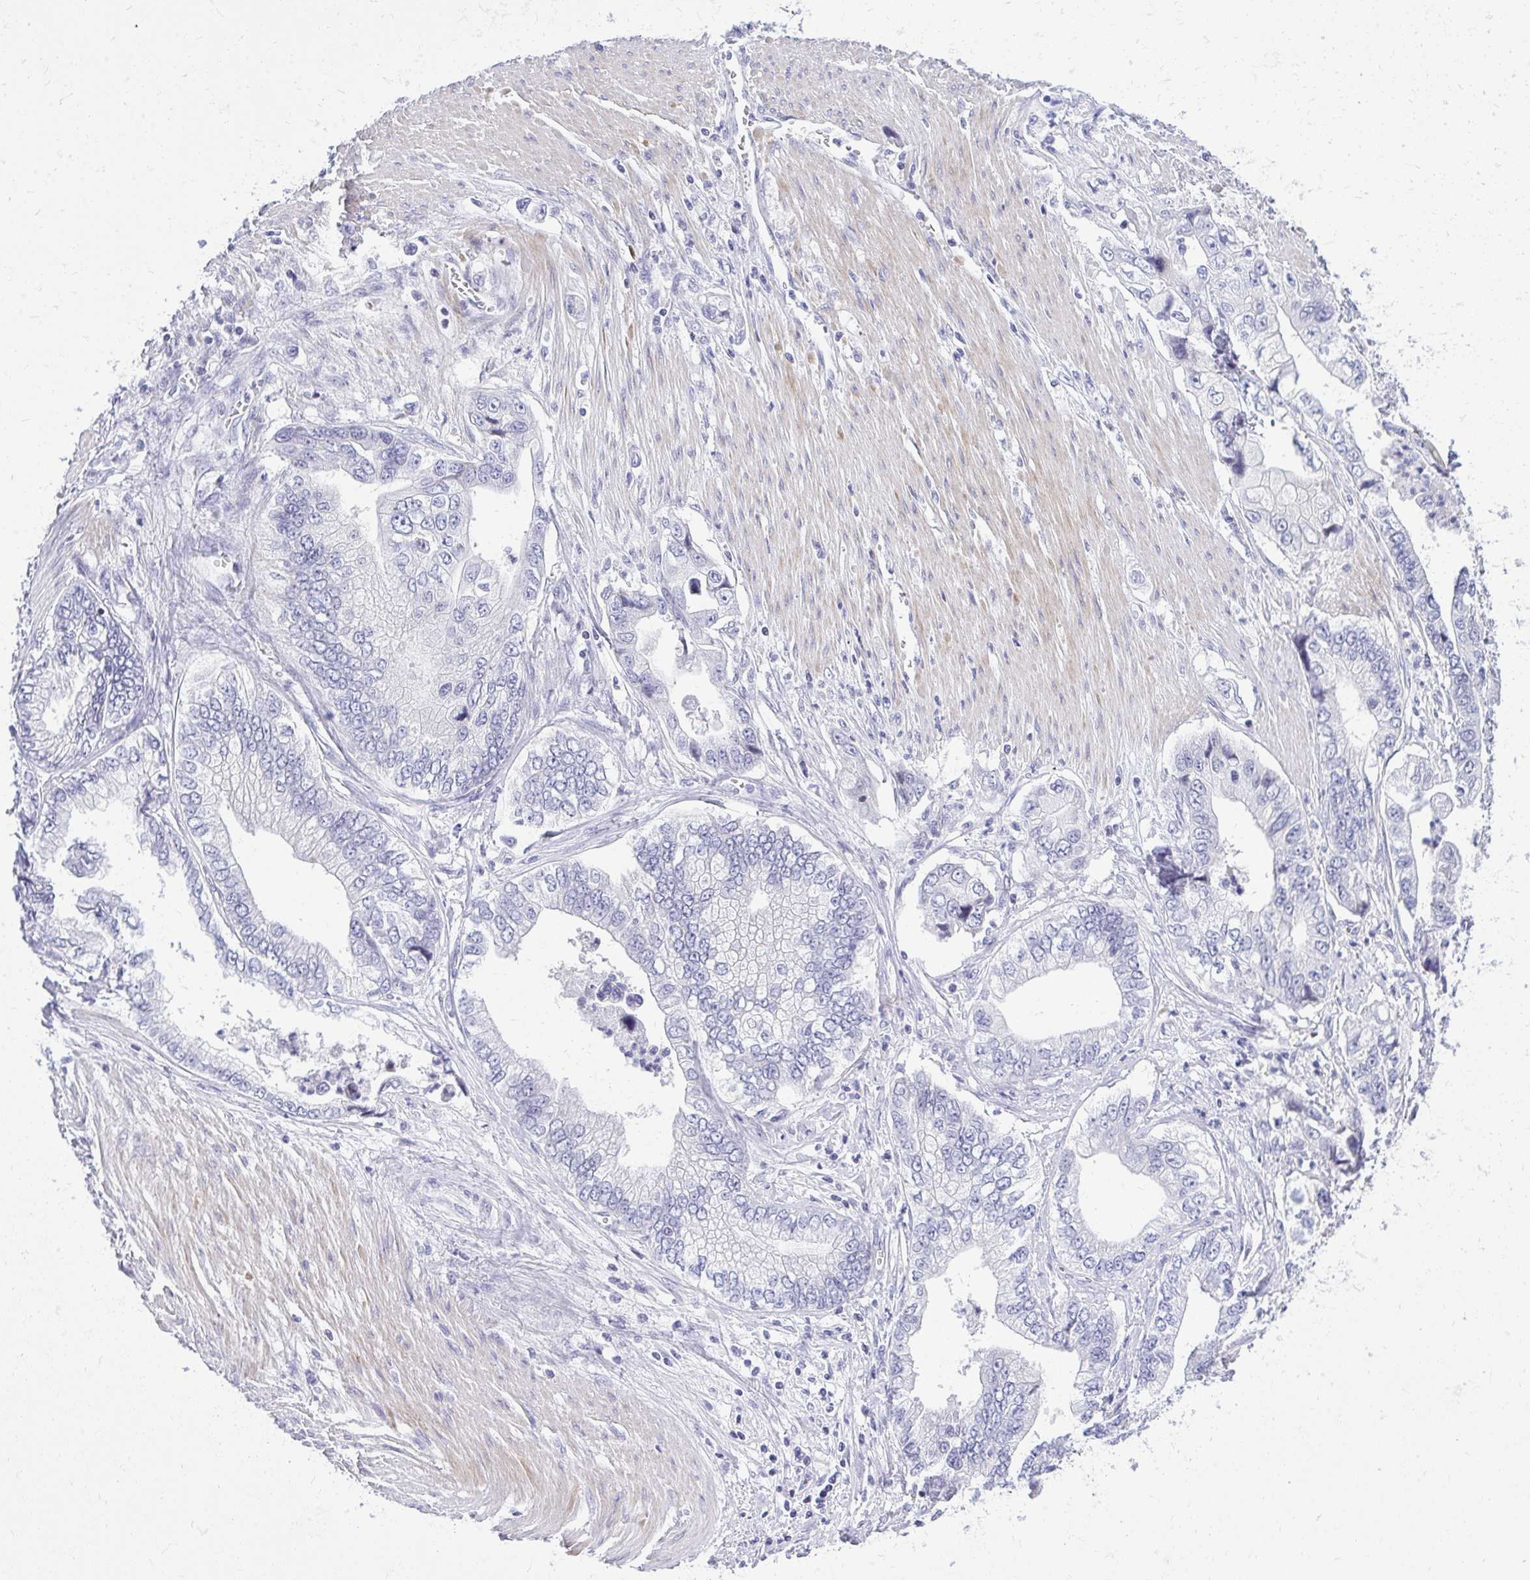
{"staining": {"intensity": "negative", "quantity": "none", "location": "none"}, "tissue": "stomach cancer", "cell_type": "Tumor cells", "image_type": "cancer", "snomed": [{"axis": "morphology", "description": "Adenocarcinoma, NOS"}, {"axis": "topography", "description": "Pancreas"}, {"axis": "topography", "description": "Stomach, upper"}], "caption": "Immunohistochemical staining of human stomach cancer displays no significant expression in tumor cells. The staining is performed using DAB (3,3'-diaminobenzidine) brown chromogen with nuclei counter-stained in using hematoxylin.", "gene": "GABRA1", "patient": {"sex": "male", "age": 77}}